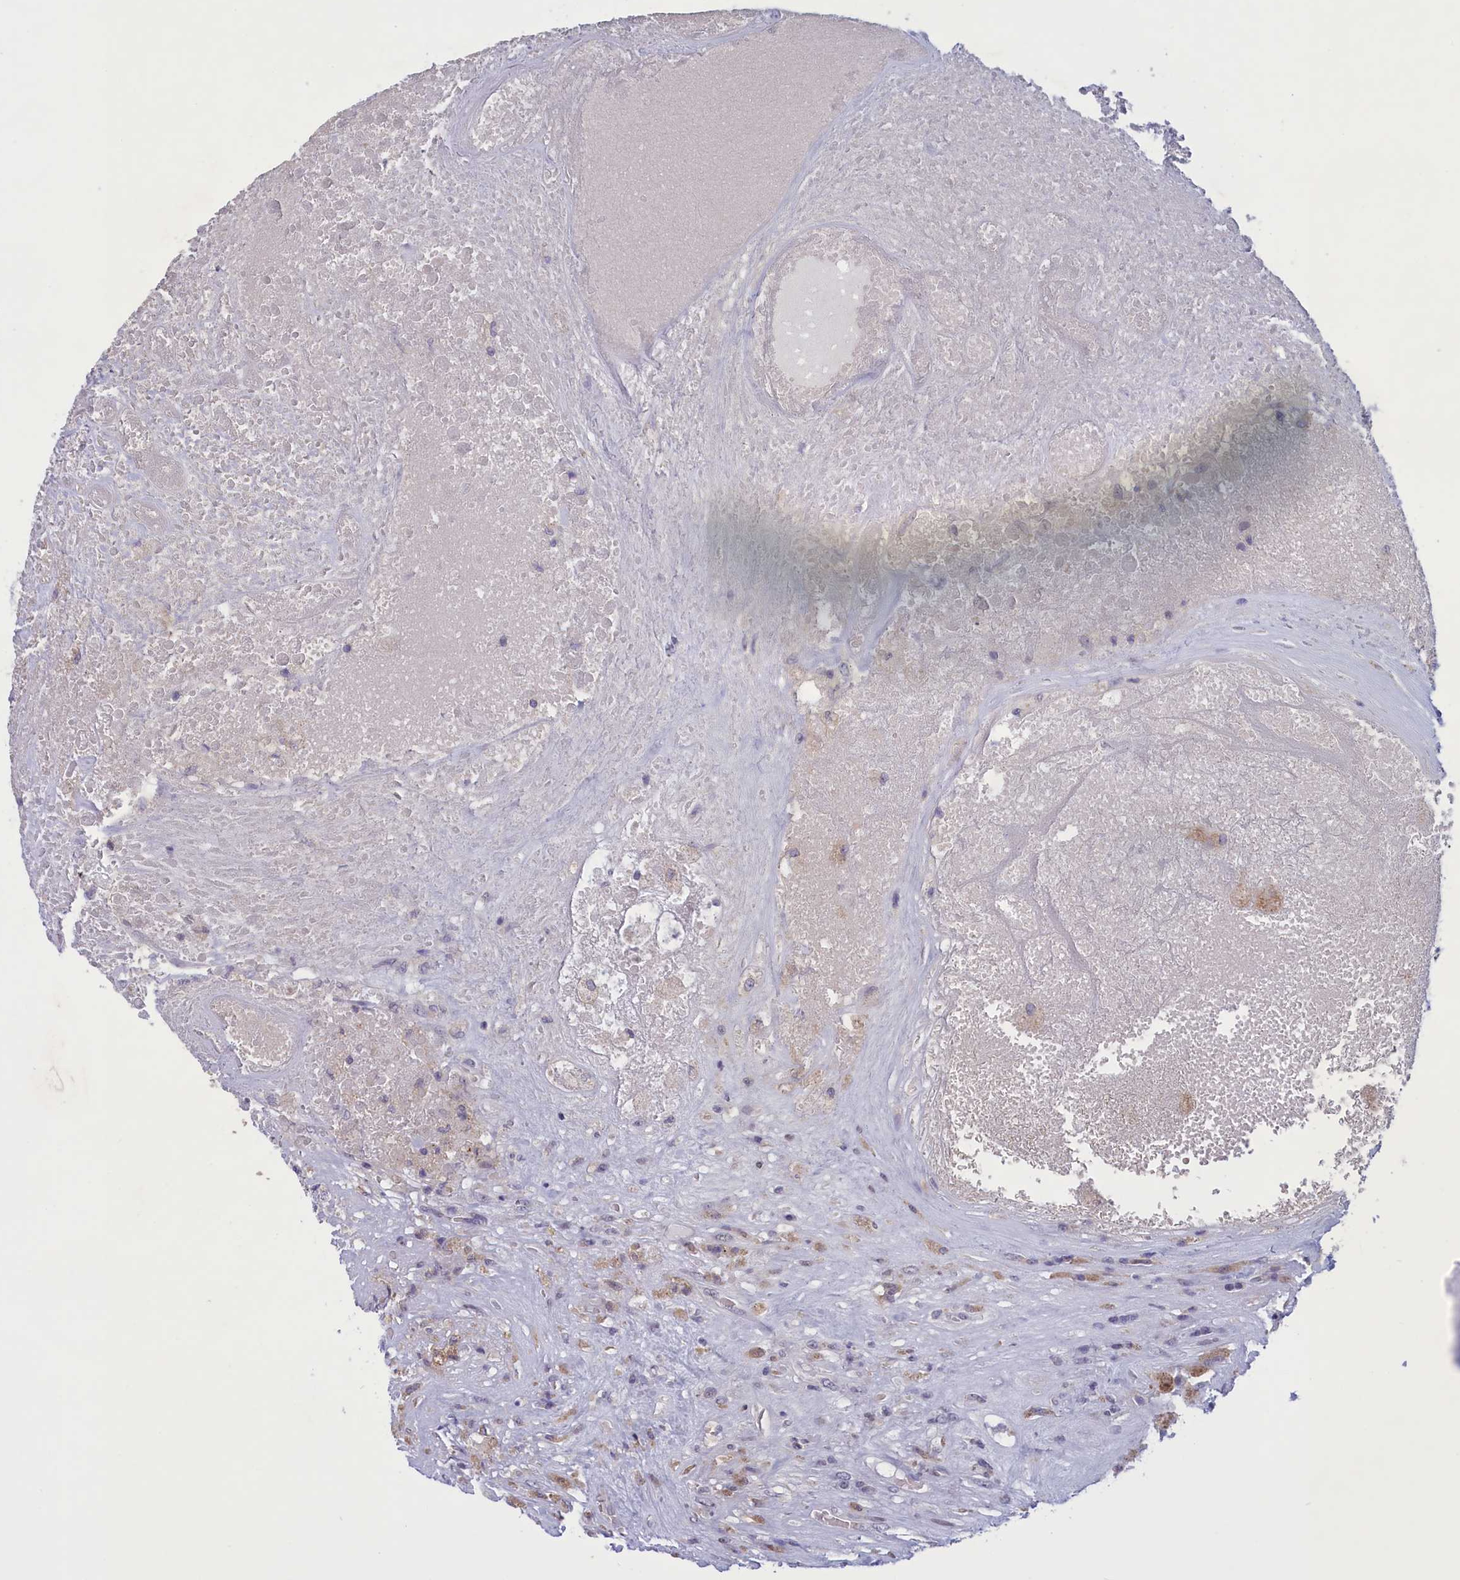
{"staining": {"intensity": "negative", "quantity": "none", "location": "none"}, "tissue": "testis cancer", "cell_type": "Tumor cells", "image_type": "cancer", "snomed": [{"axis": "morphology", "description": "Carcinoma, Embryonal, NOS"}, {"axis": "topography", "description": "Testis"}], "caption": "Immunohistochemistry of embryonal carcinoma (testis) demonstrates no expression in tumor cells. Nuclei are stained in blue.", "gene": "CORO2A", "patient": {"sex": "male", "age": 26}}